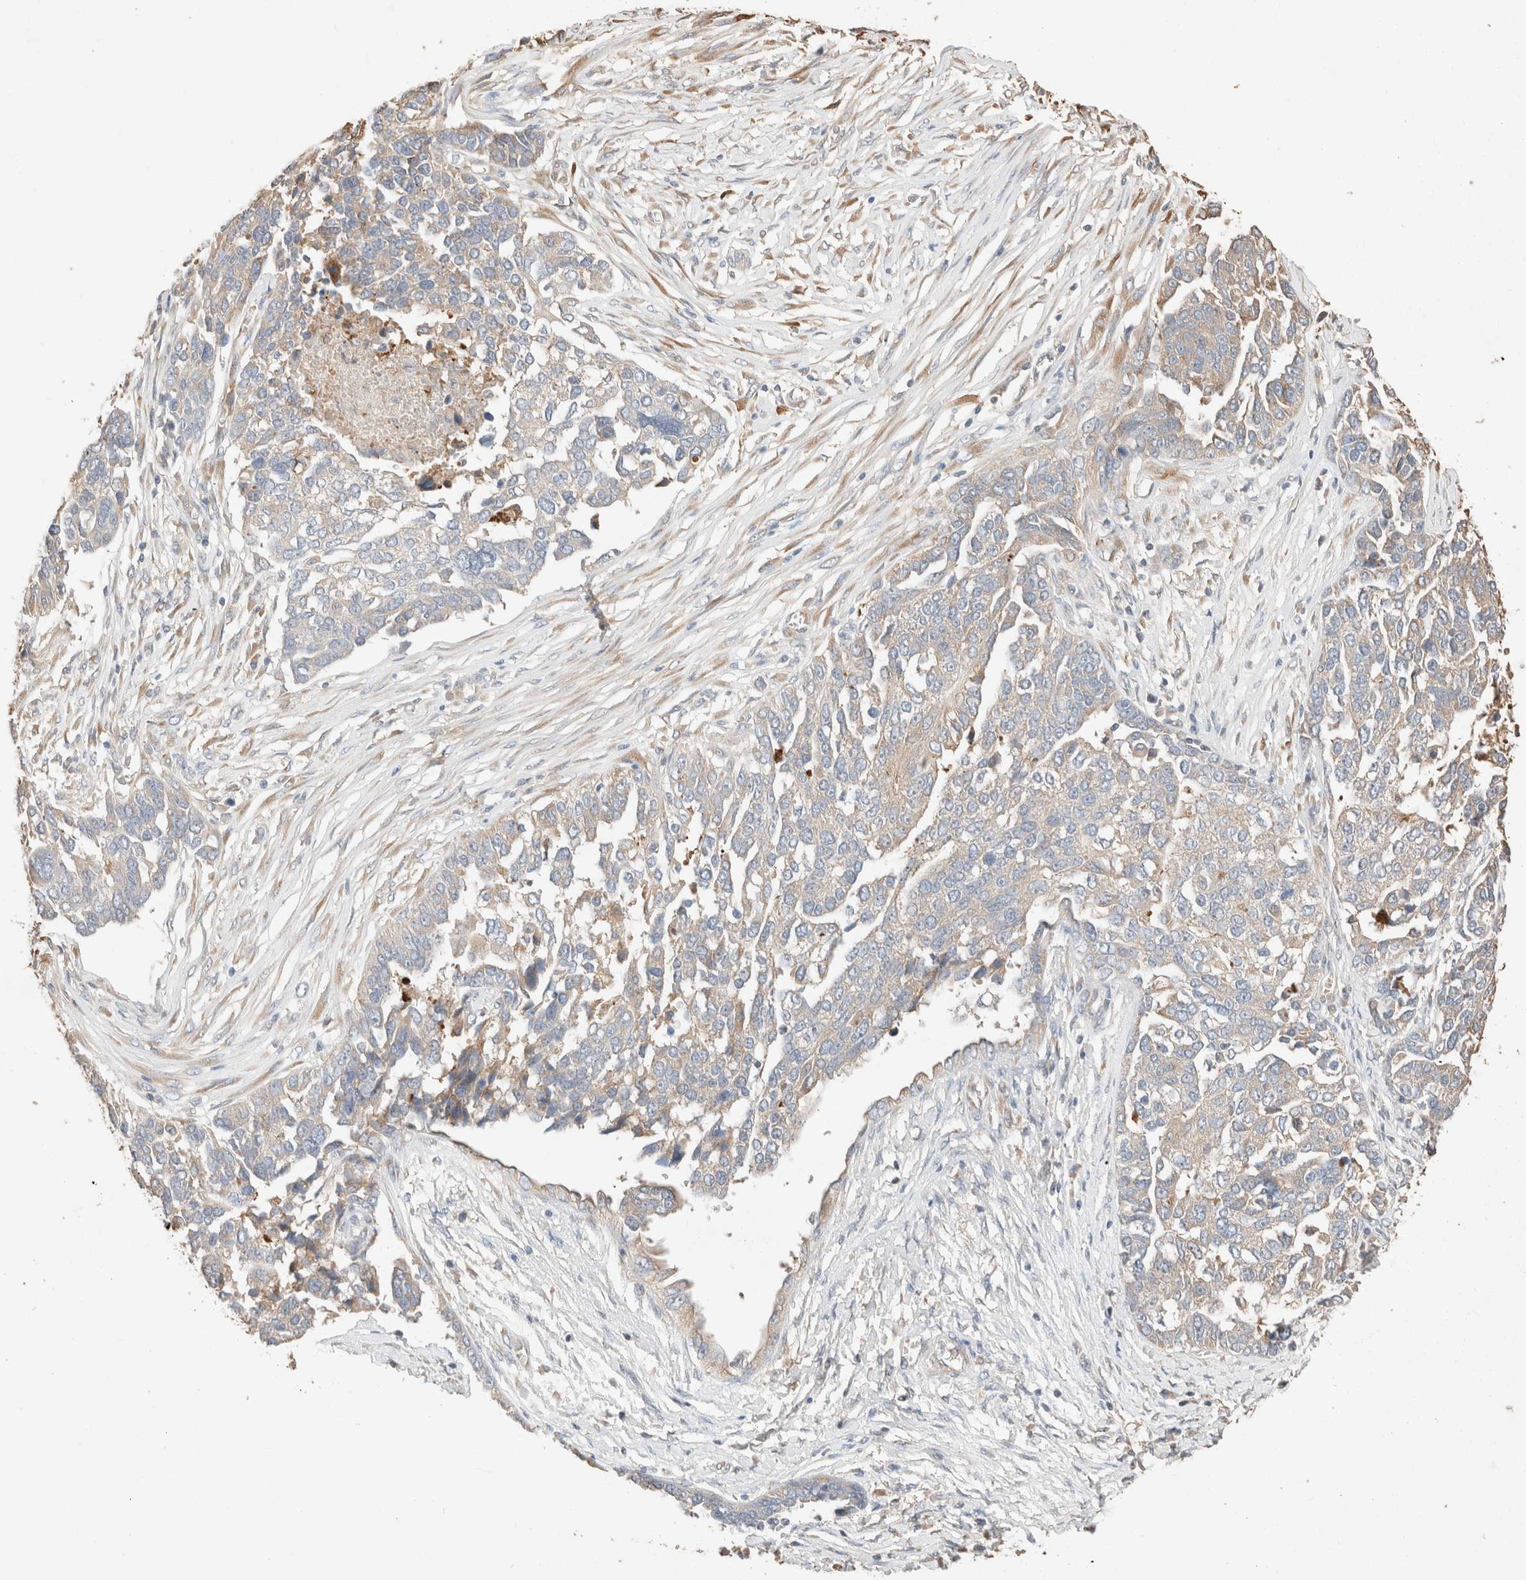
{"staining": {"intensity": "weak", "quantity": ">75%", "location": "cytoplasmic/membranous"}, "tissue": "ovarian cancer", "cell_type": "Tumor cells", "image_type": "cancer", "snomed": [{"axis": "morphology", "description": "Cystadenocarcinoma, serous, NOS"}, {"axis": "topography", "description": "Ovary"}], "caption": "Ovarian serous cystadenocarcinoma tissue demonstrates weak cytoplasmic/membranous expression in approximately >75% of tumor cells, visualized by immunohistochemistry. The staining is performed using DAB (3,3'-diaminobenzidine) brown chromogen to label protein expression. The nuclei are counter-stained blue using hematoxylin.", "gene": "TUBD1", "patient": {"sex": "female", "age": 44}}